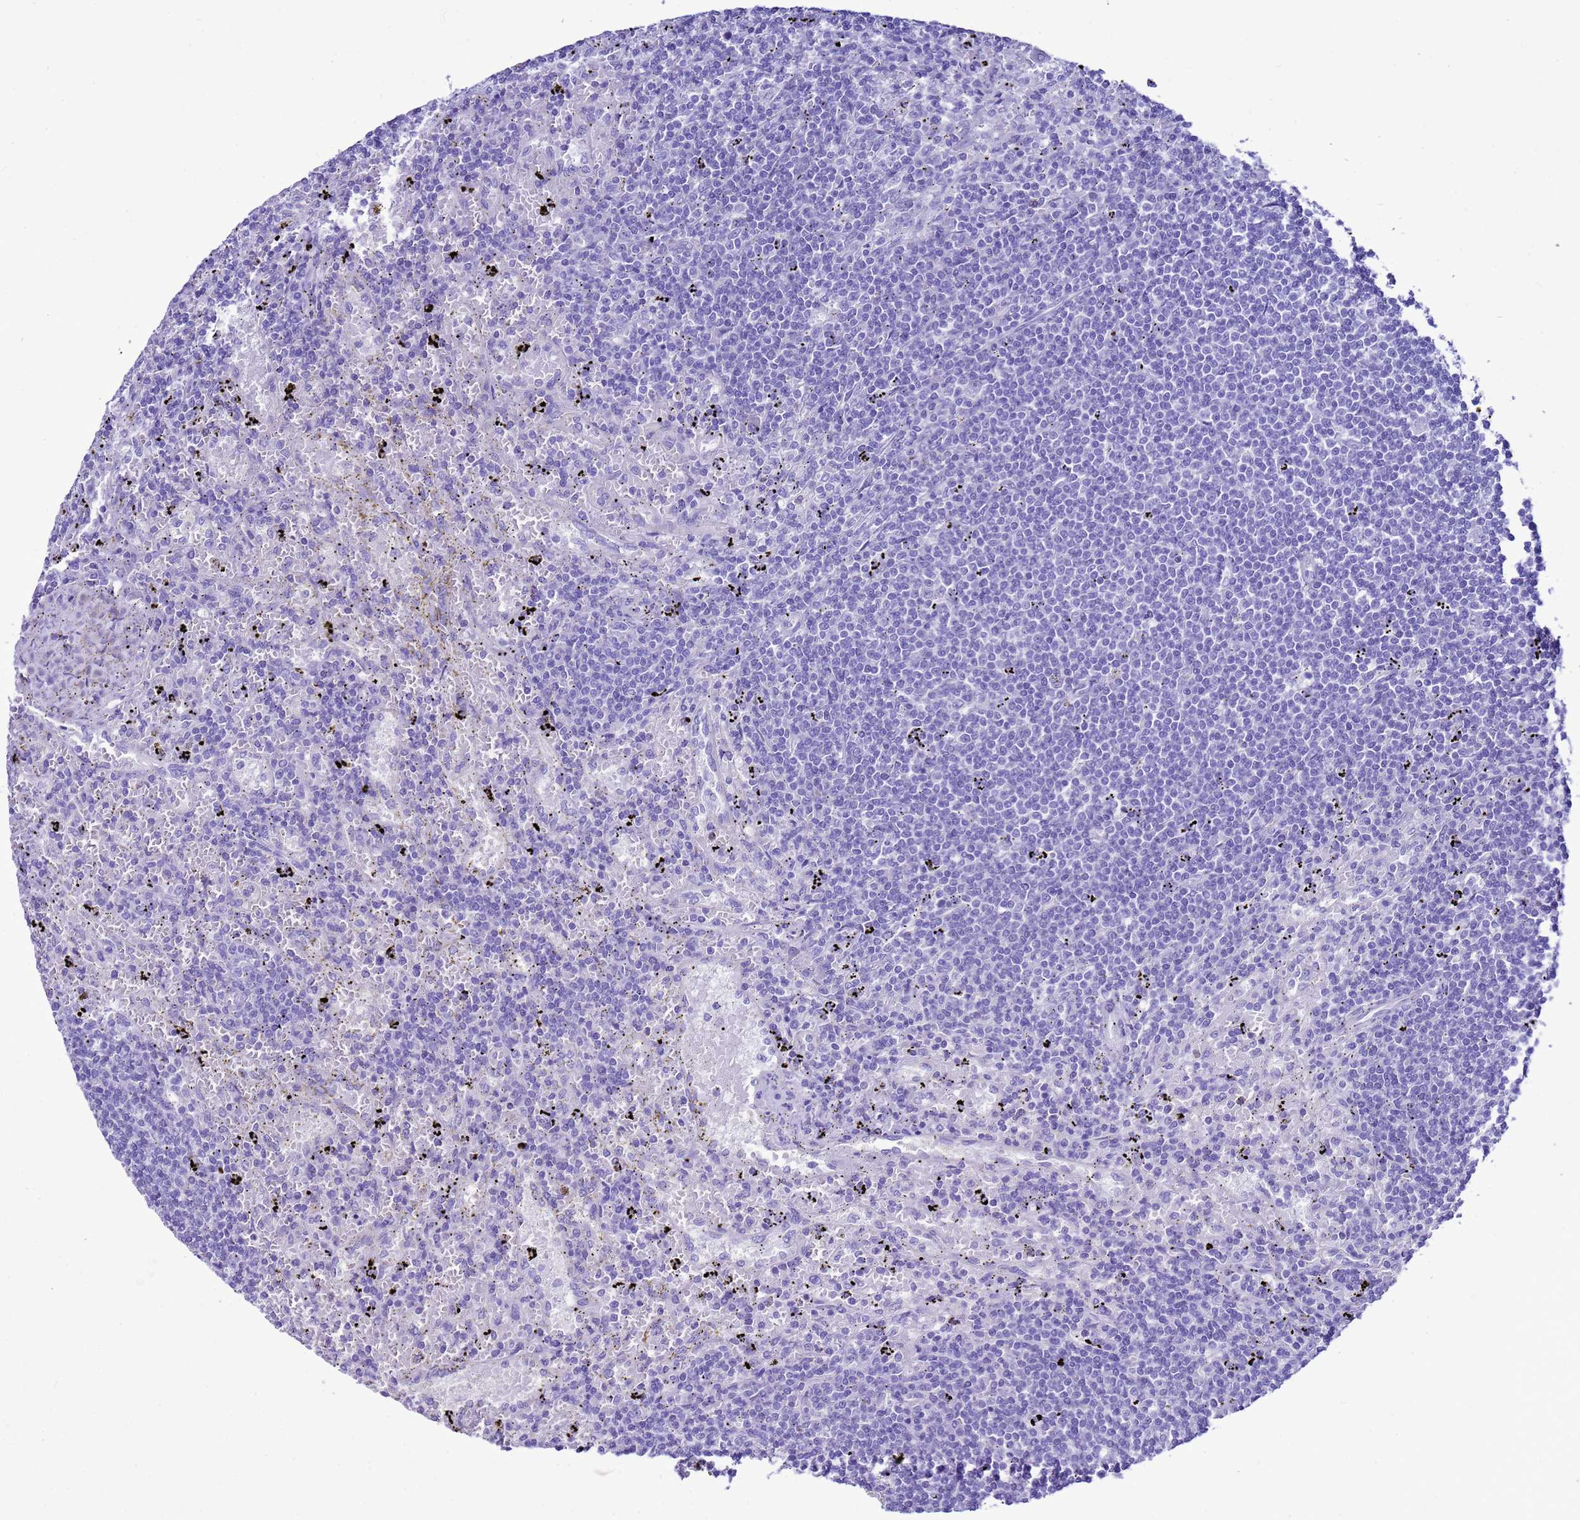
{"staining": {"intensity": "negative", "quantity": "none", "location": "none"}, "tissue": "lymphoma", "cell_type": "Tumor cells", "image_type": "cancer", "snomed": [{"axis": "morphology", "description": "Malignant lymphoma, non-Hodgkin's type, Low grade"}, {"axis": "topography", "description": "Spleen"}], "caption": "IHC of human malignant lymphoma, non-Hodgkin's type (low-grade) reveals no positivity in tumor cells.", "gene": "BEST2", "patient": {"sex": "male", "age": 76}}